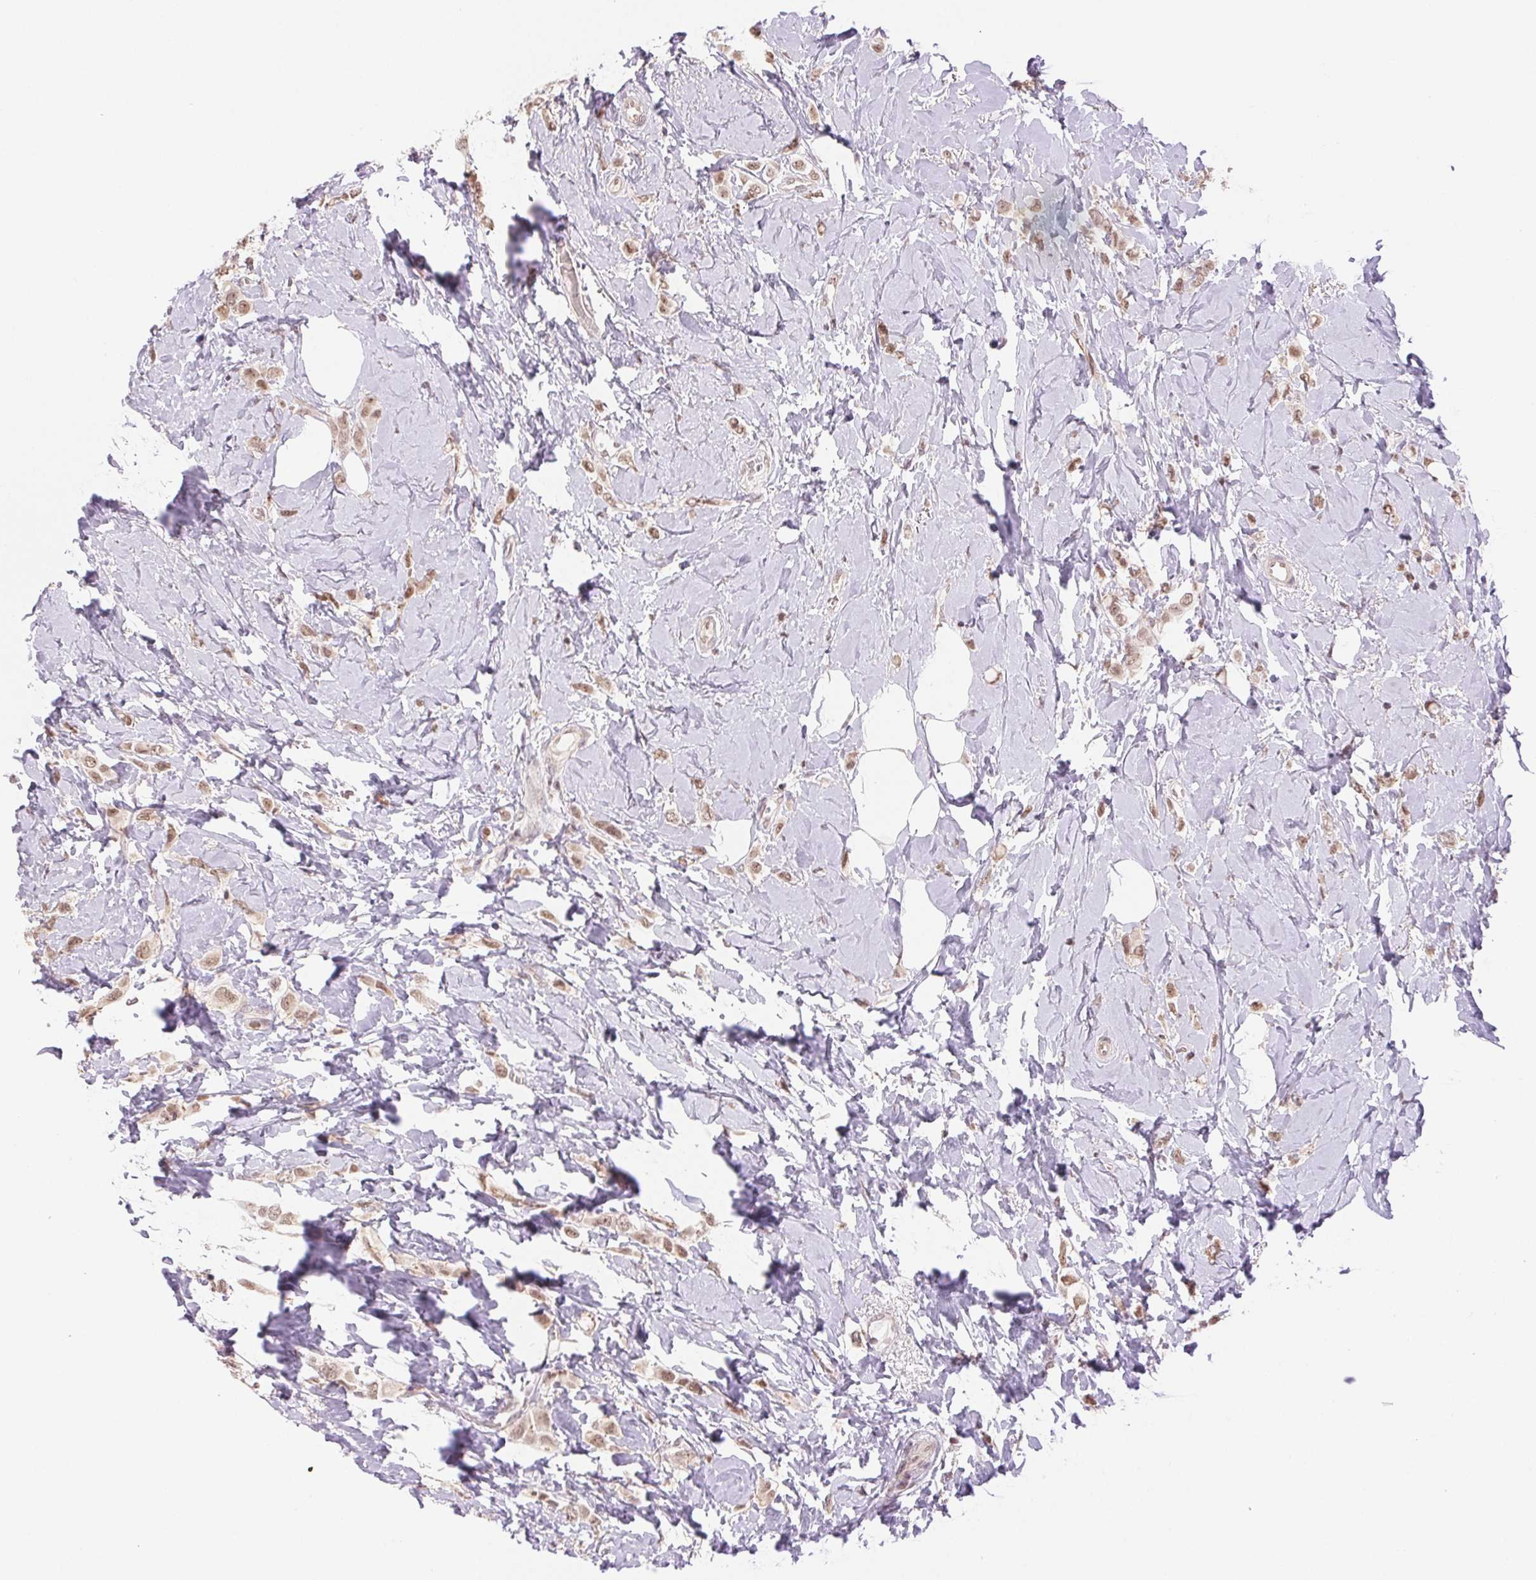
{"staining": {"intensity": "moderate", "quantity": ">75%", "location": "nuclear"}, "tissue": "breast cancer", "cell_type": "Tumor cells", "image_type": "cancer", "snomed": [{"axis": "morphology", "description": "Lobular carcinoma"}, {"axis": "topography", "description": "Breast"}], "caption": "The histopathology image demonstrates staining of breast cancer (lobular carcinoma), revealing moderate nuclear protein staining (brown color) within tumor cells. Immunohistochemistry (ihc) stains the protein in brown and the nuclei are stained blue.", "gene": "GRHL3", "patient": {"sex": "female", "age": 66}}